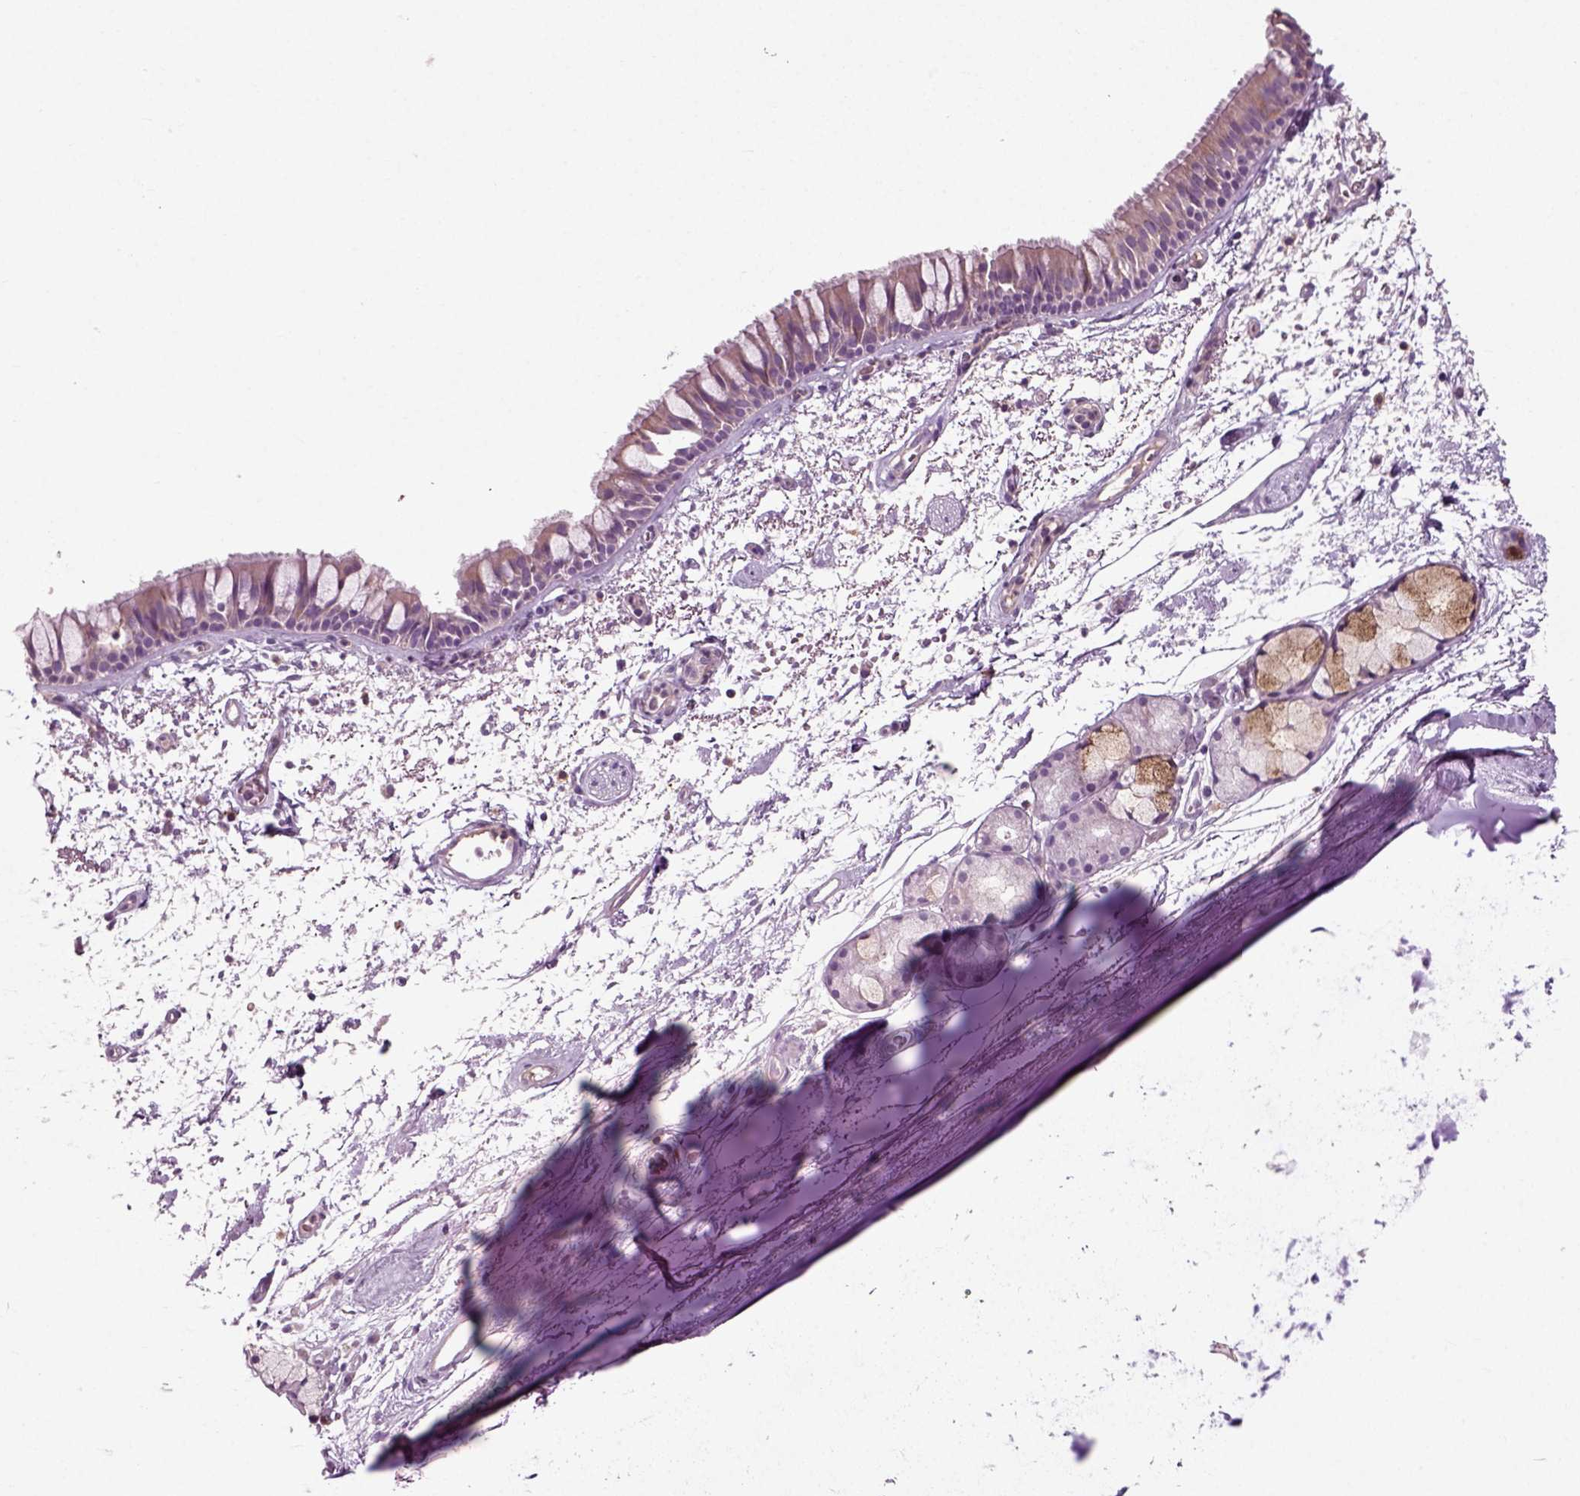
{"staining": {"intensity": "weak", "quantity": ">75%", "location": "cytoplasmic/membranous"}, "tissue": "bronchus", "cell_type": "Respiratory epithelial cells", "image_type": "normal", "snomed": [{"axis": "morphology", "description": "Normal tissue, NOS"}, {"axis": "topography", "description": "Cartilage tissue"}, {"axis": "topography", "description": "Bronchus"}], "caption": "Weak cytoplasmic/membranous protein expression is identified in approximately >75% of respiratory epithelial cells in bronchus. (Brightfield microscopy of DAB IHC at high magnification).", "gene": "RND2", "patient": {"sex": "male", "age": 66}}